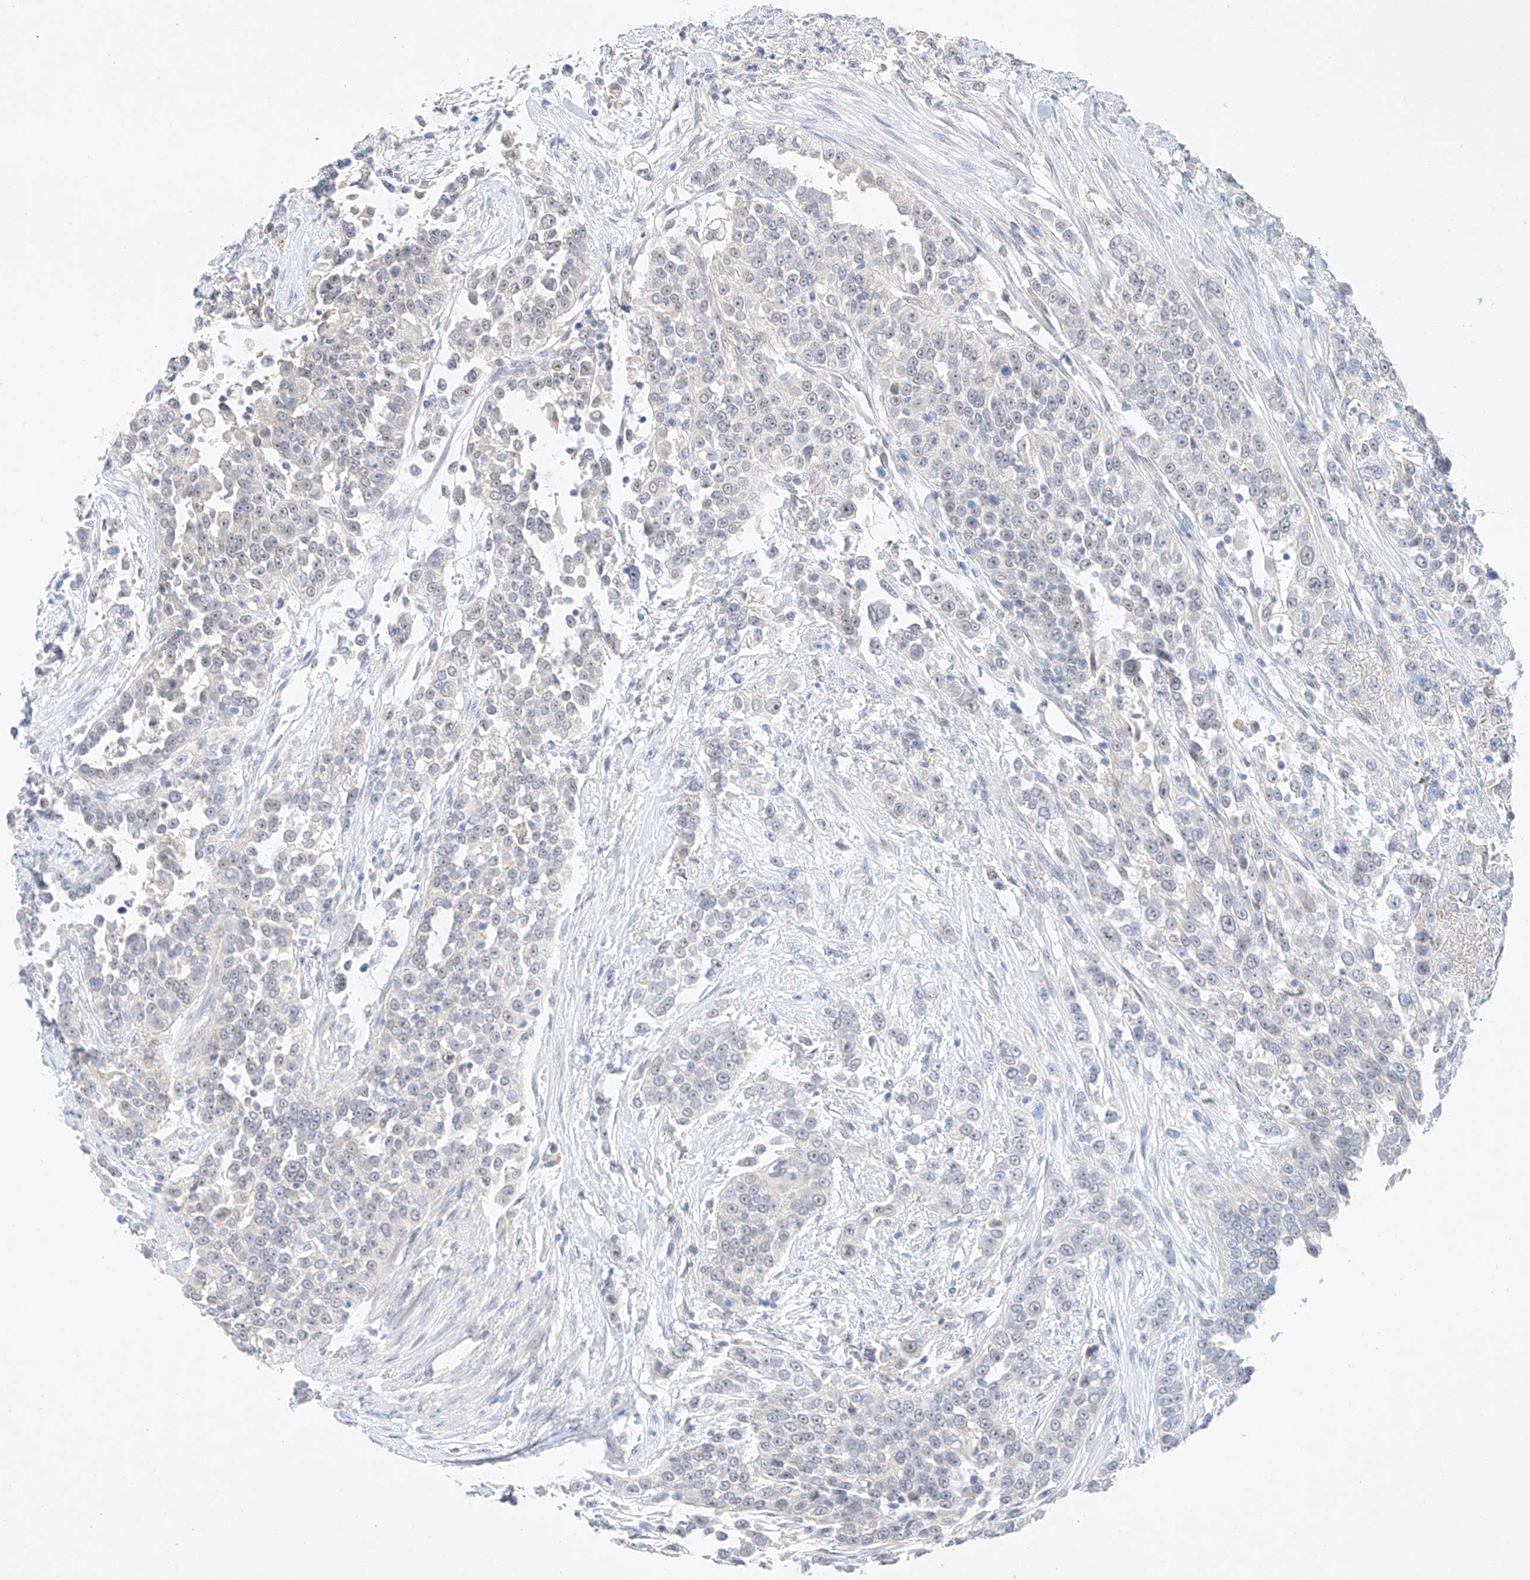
{"staining": {"intensity": "negative", "quantity": "none", "location": "none"}, "tissue": "urothelial cancer", "cell_type": "Tumor cells", "image_type": "cancer", "snomed": [{"axis": "morphology", "description": "Urothelial carcinoma, High grade"}, {"axis": "topography", "description": "Urinary bladder"}], "caption": "DAB (3,3'-diaminobenzidine) immunohistochemical staining of human high-grade urothelial carcinoma reveals no significant staining in tumor cells.", "gene": "IL22RA2", "patient": {"sex": "female", "age": 80}}